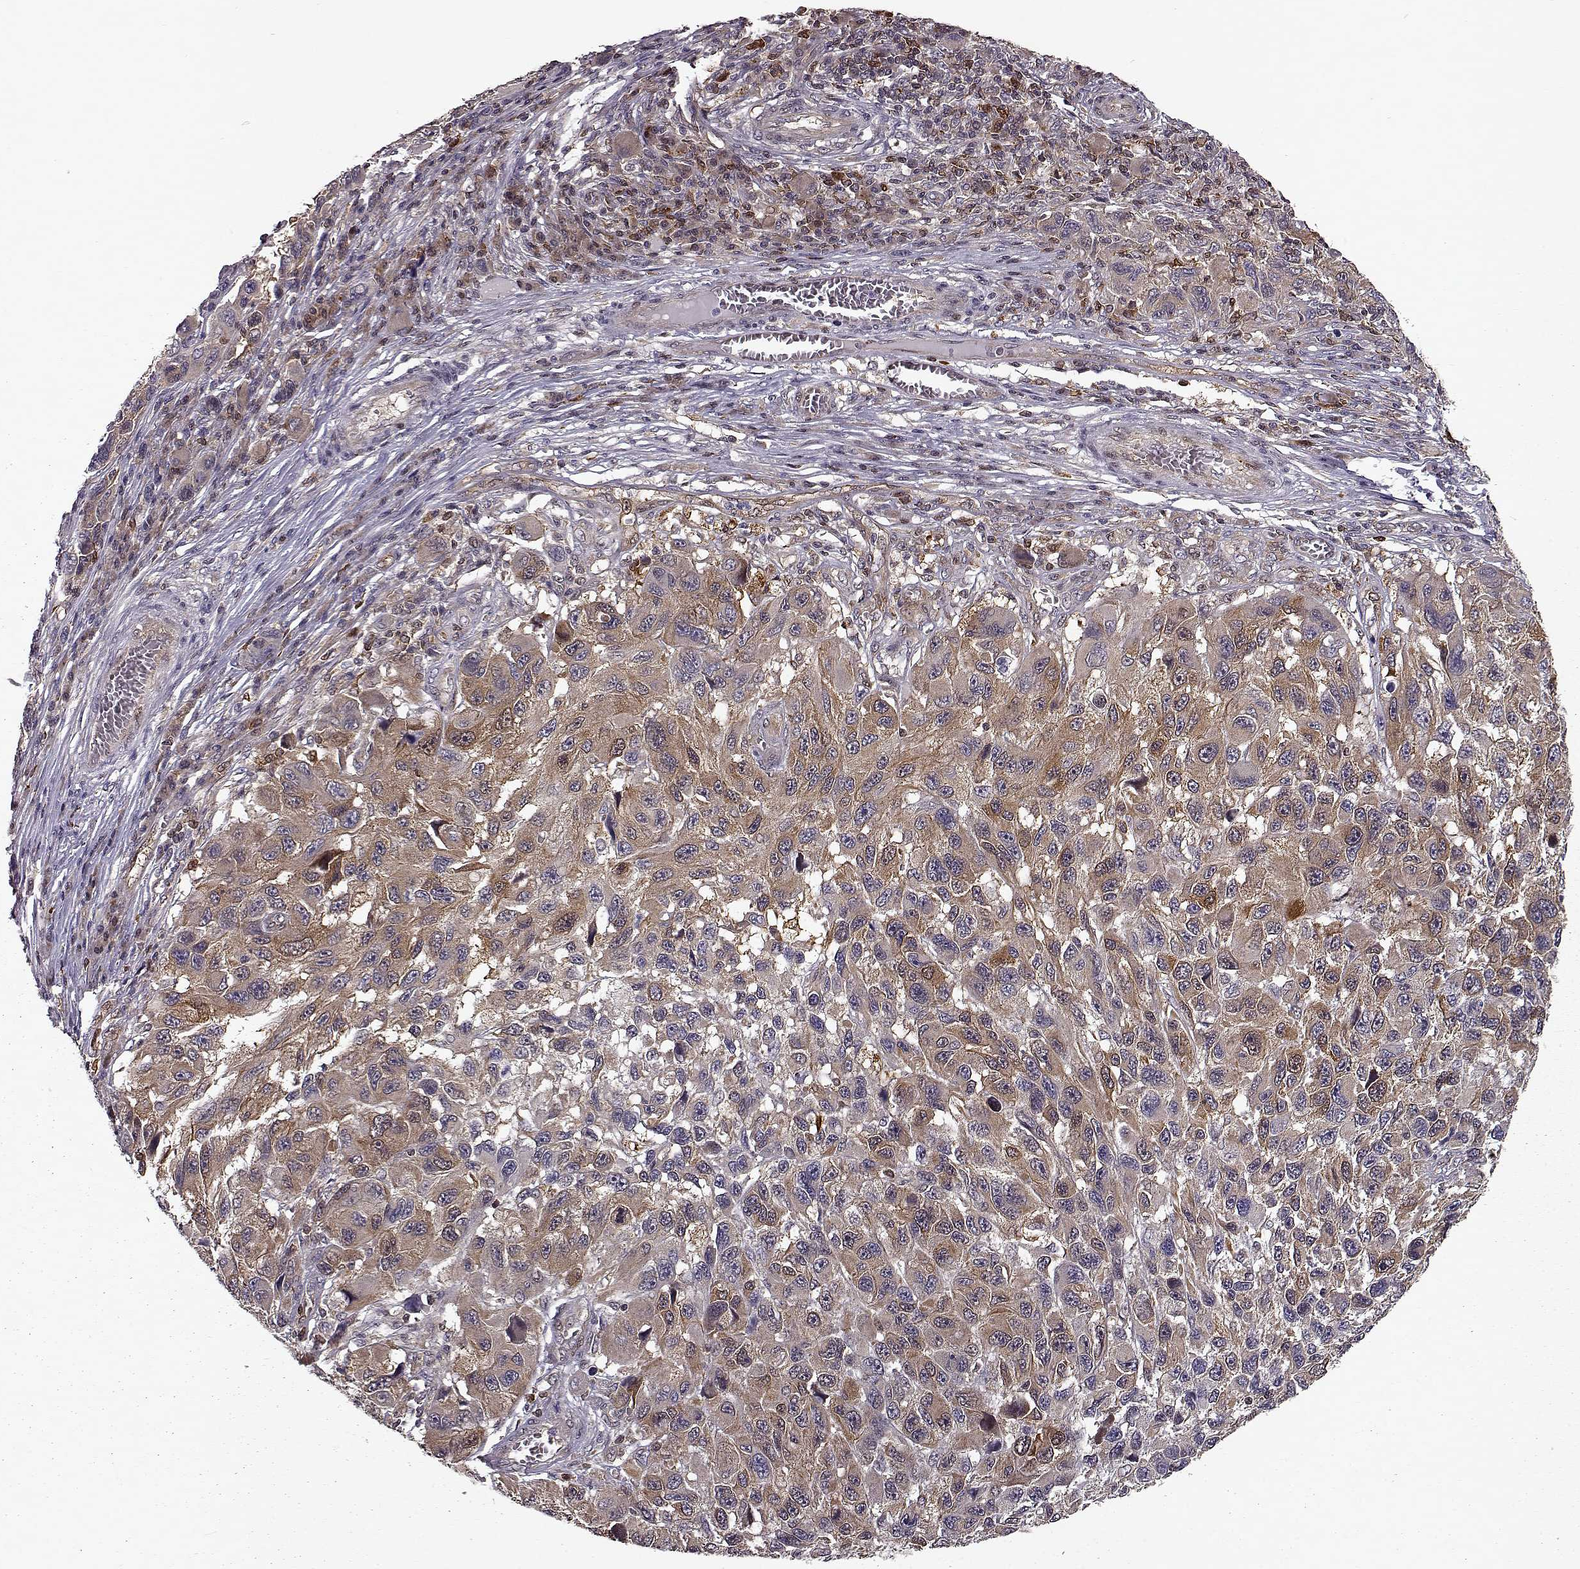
{"staining": {"intensity": "moderate", "quantity": "25%-75%", "location": "cytoplasmic/membranous"}, "tissue": "melanoma", "cell_type": "Tumor cells", "image_type": "cancer", "snomed": [{"axis": "morphology", "description": "Malignant melanoma, NOS"}, {"axis": "topography", "description": "Skin"}], "caption": "This is a histology image of IHC staining of melanoma, which shows moderate expression in the cytoplasmic/membranous of tumor cells.", "gene": "RANBP1", "patient": {"sex": "male", "age": 53}}